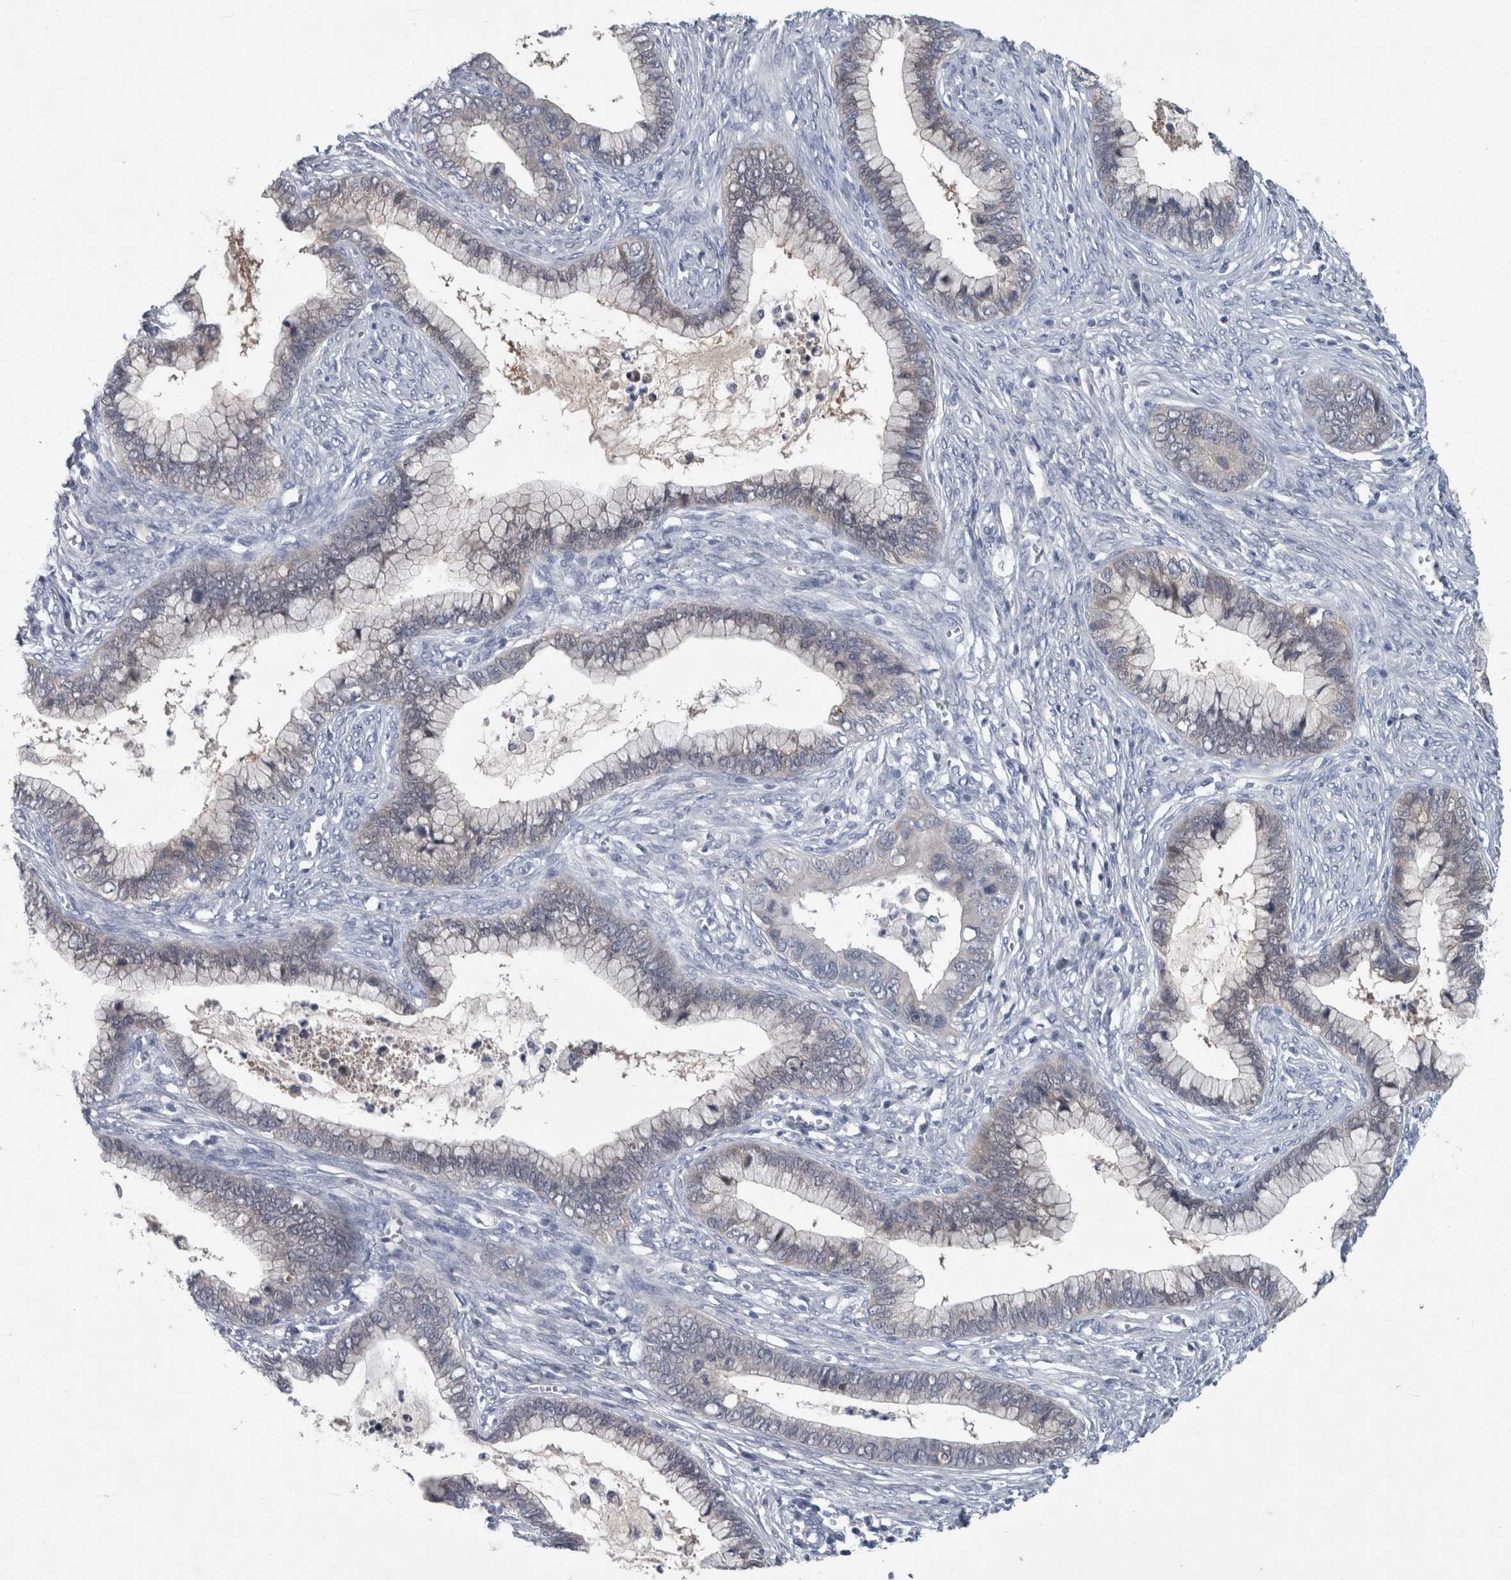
{"staining": {"intensity": "negative", "quantity": "none", "location": "none"}, "tissue": "cervical cancer", "cell_type": "Tumor cells", "image_type": "cancer", "snomed": [{"axis": "morphology", "description": "Adenocarcinoma, NOS"}, {"axis": "topography", "description": "Cervix"}], "caption": "This is an immunohistochemistry (IHC) image of human cervical adenocarcinoma. There is no staining in tumor cells.", "gene": "FAM83H", "patient": {"sex": "female", "age": 44}}